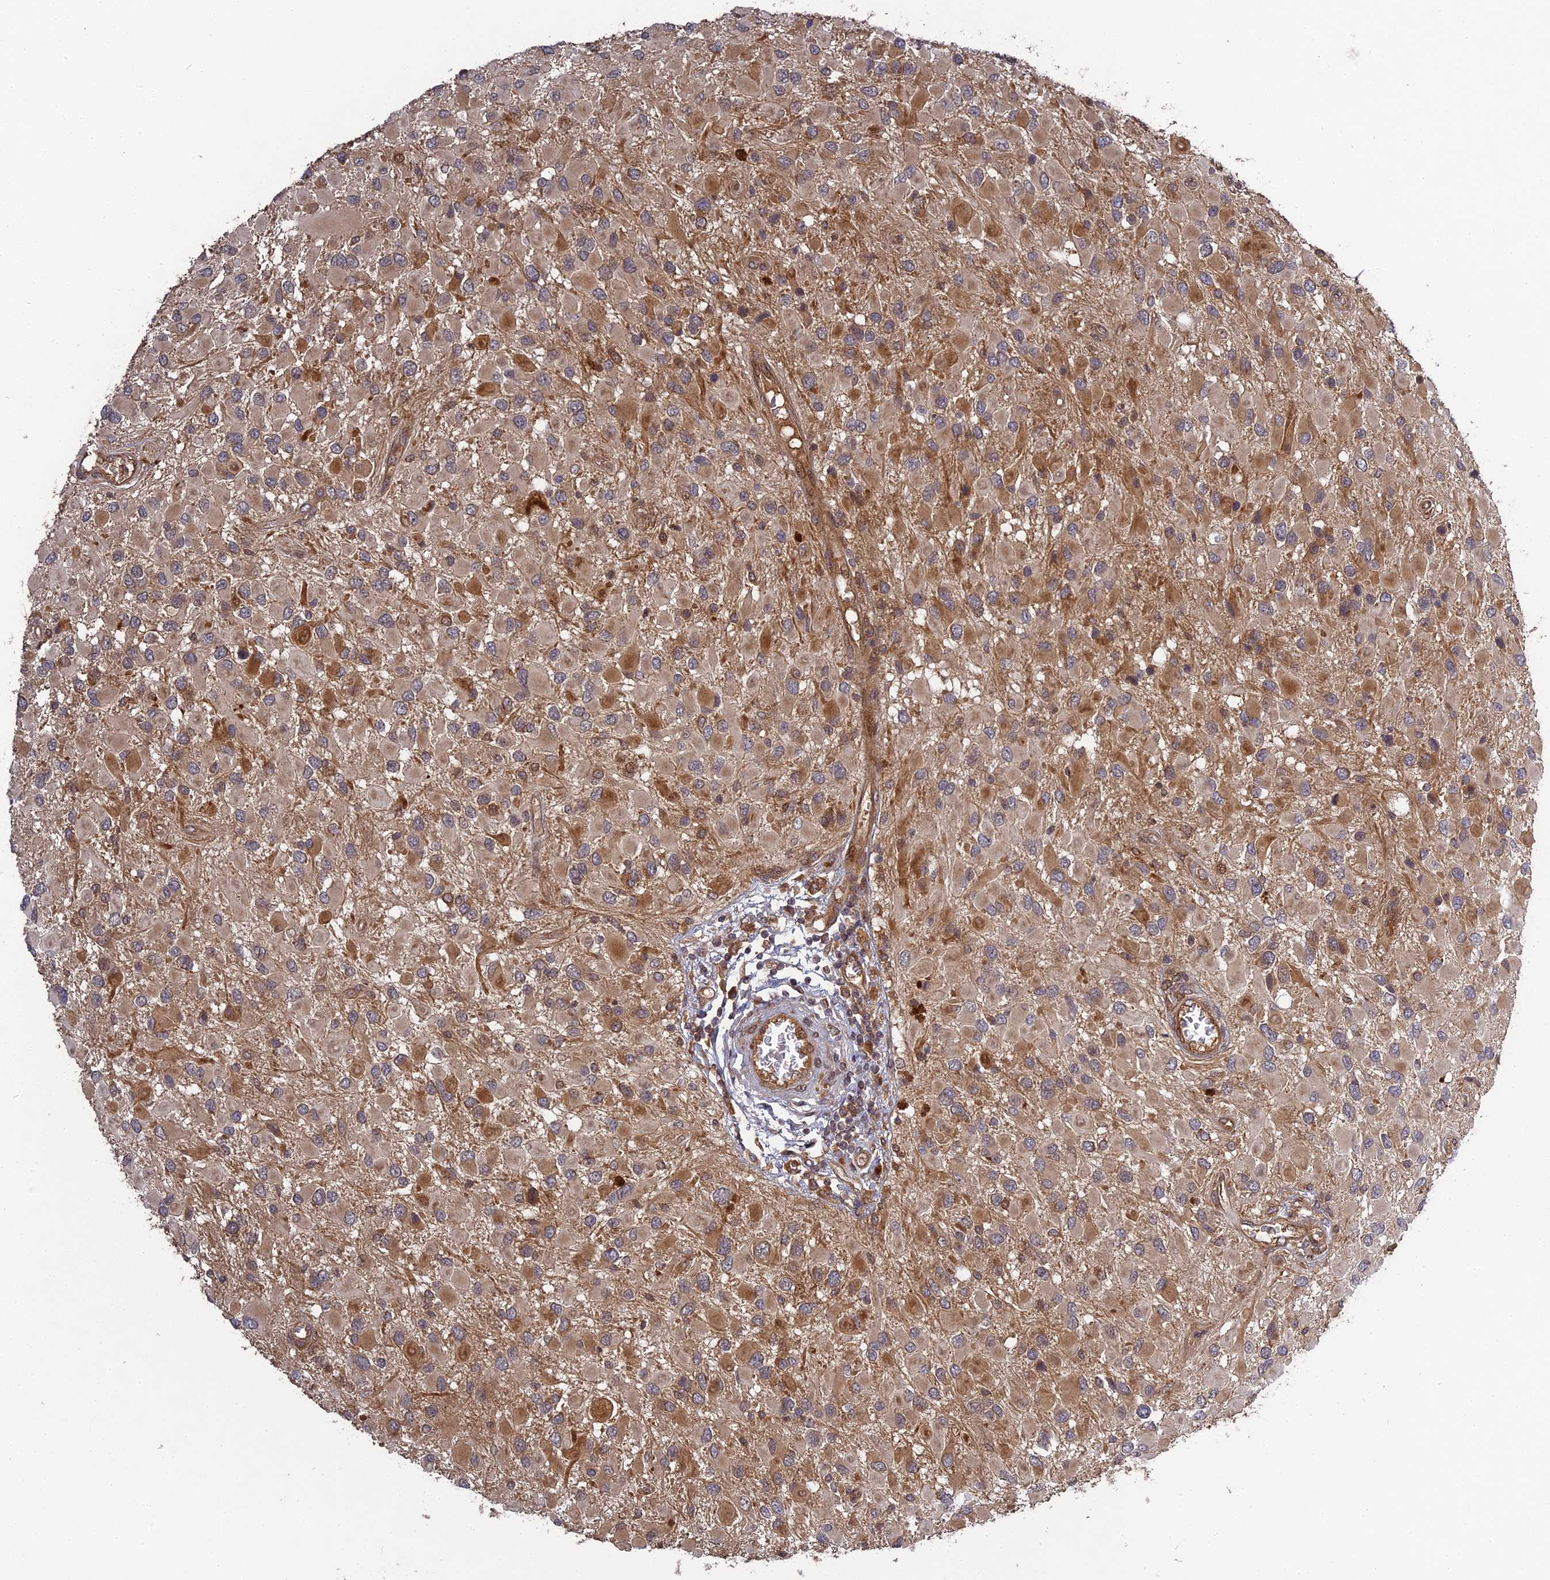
{"staining": {"intensity": "moderate", "quantity": "25%-75%", "location": "cytoplasmic/membranous"}, "tissue": "glioma", "cell_type": "Tumor cells", "image_type": "cancer", "snomed": [{"axis": "morphology", "description": "Glioma, malignant, High grade"}, {"axis": "topography", "description": "Brain"}], "caption": "Immunohistochemical staining of human glioma exhibits medium levels of moderate cytoplasmic/membranous expression in approximately 25%-75% of tumor cells. Using DAB (brown) and hematoxylin (blue) stains, captured at high magnification using brightfield microscopy.", "gene": "TMUB2", "patient": {"sex": "male", "age": 53}}